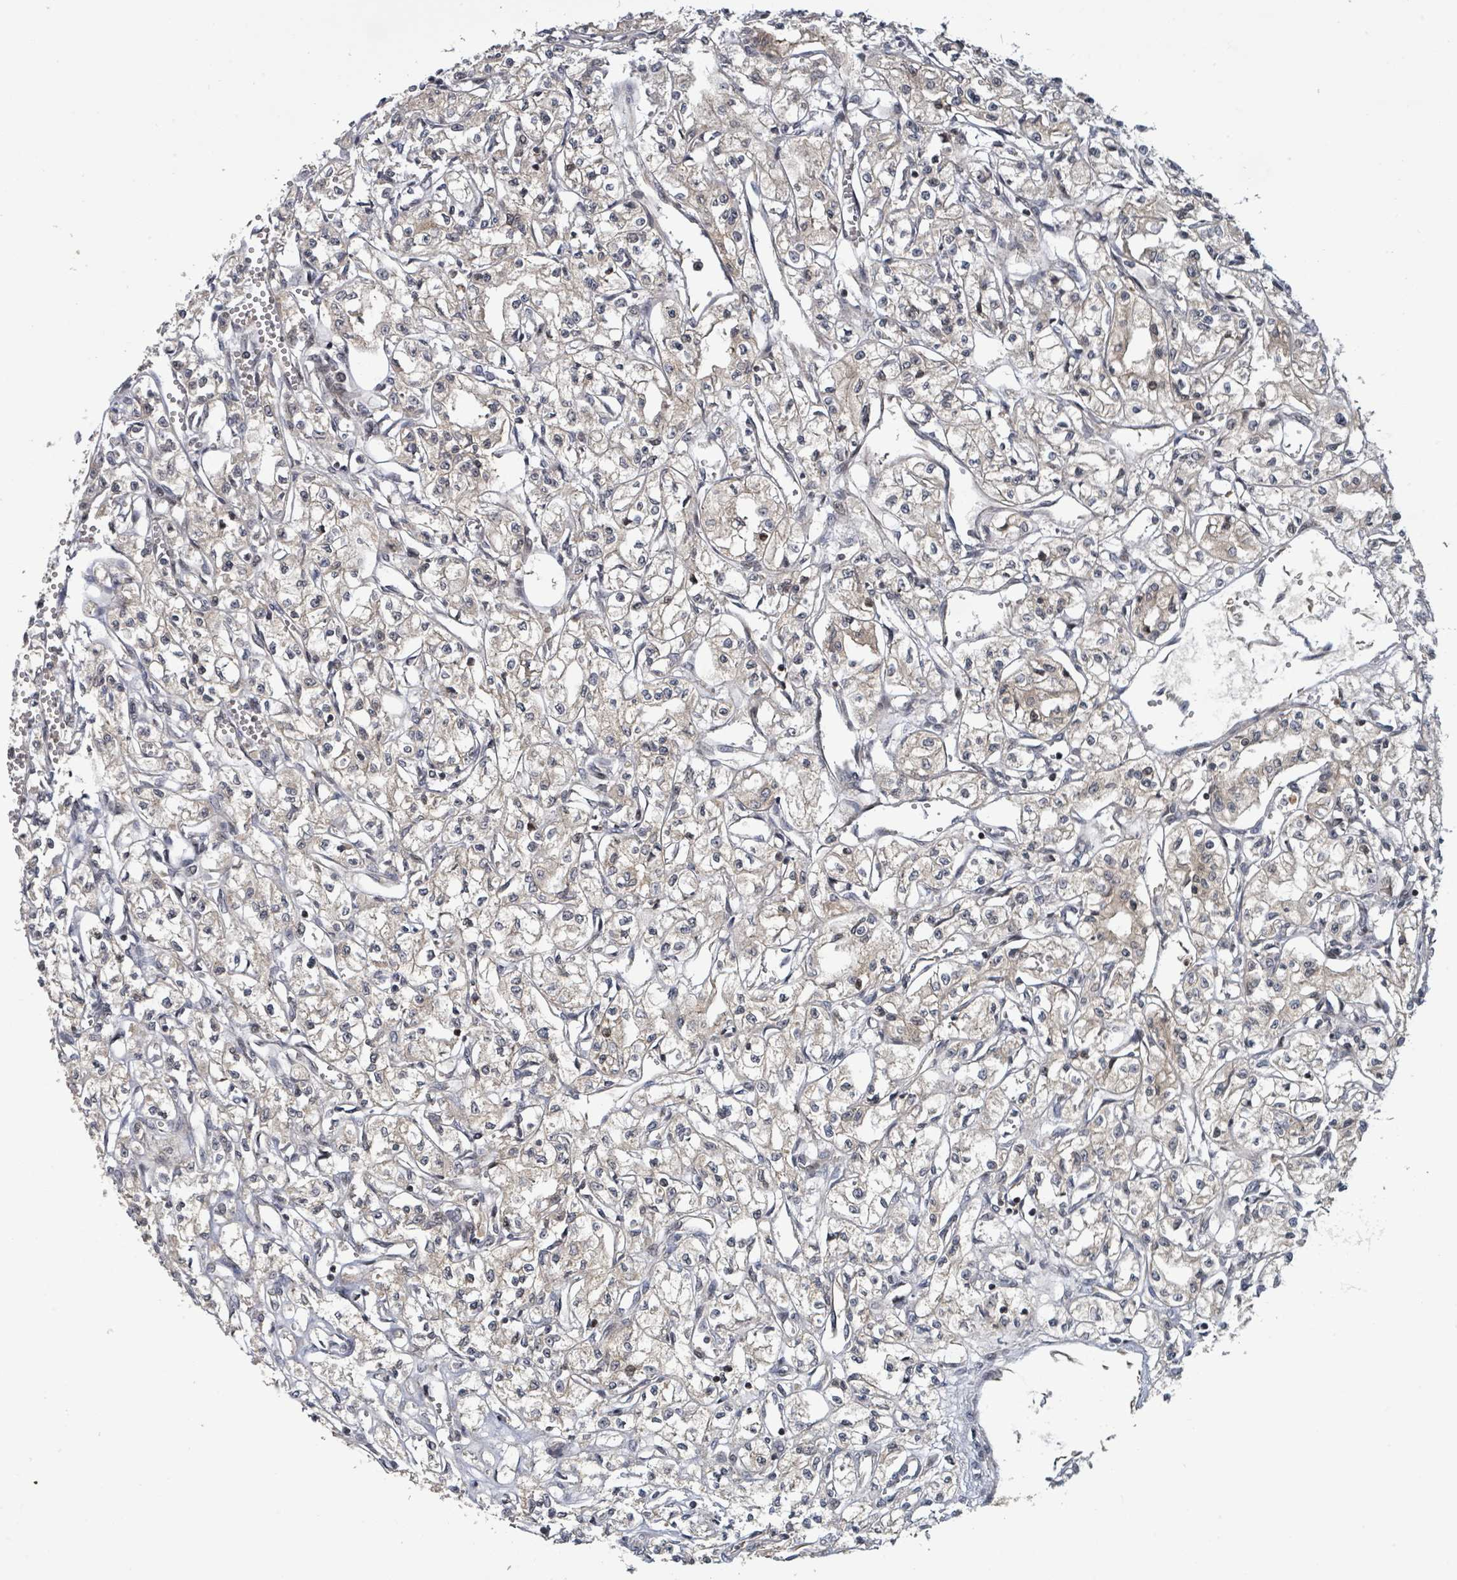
{"staining": {"intensity": "weak", "quantity": "<25%", "location": "cytoplasmic/membranous"}, "tissue": "renal cancer", "cell_type": "Tumor cells", "image_type": "cancer", "snomed": [{"axis": "morphology", "description": "Adenocarcinoma, NOS"}, {"axis": "topography", "description": "Kidney"}], "caption": "Immunohistochemistry (IHC) of human renal cancer (adenocarcinoma) exhibits no expression in tumor cells.", "gene": "ITGA11", "patient": {"sex": "male", "age": 56}}